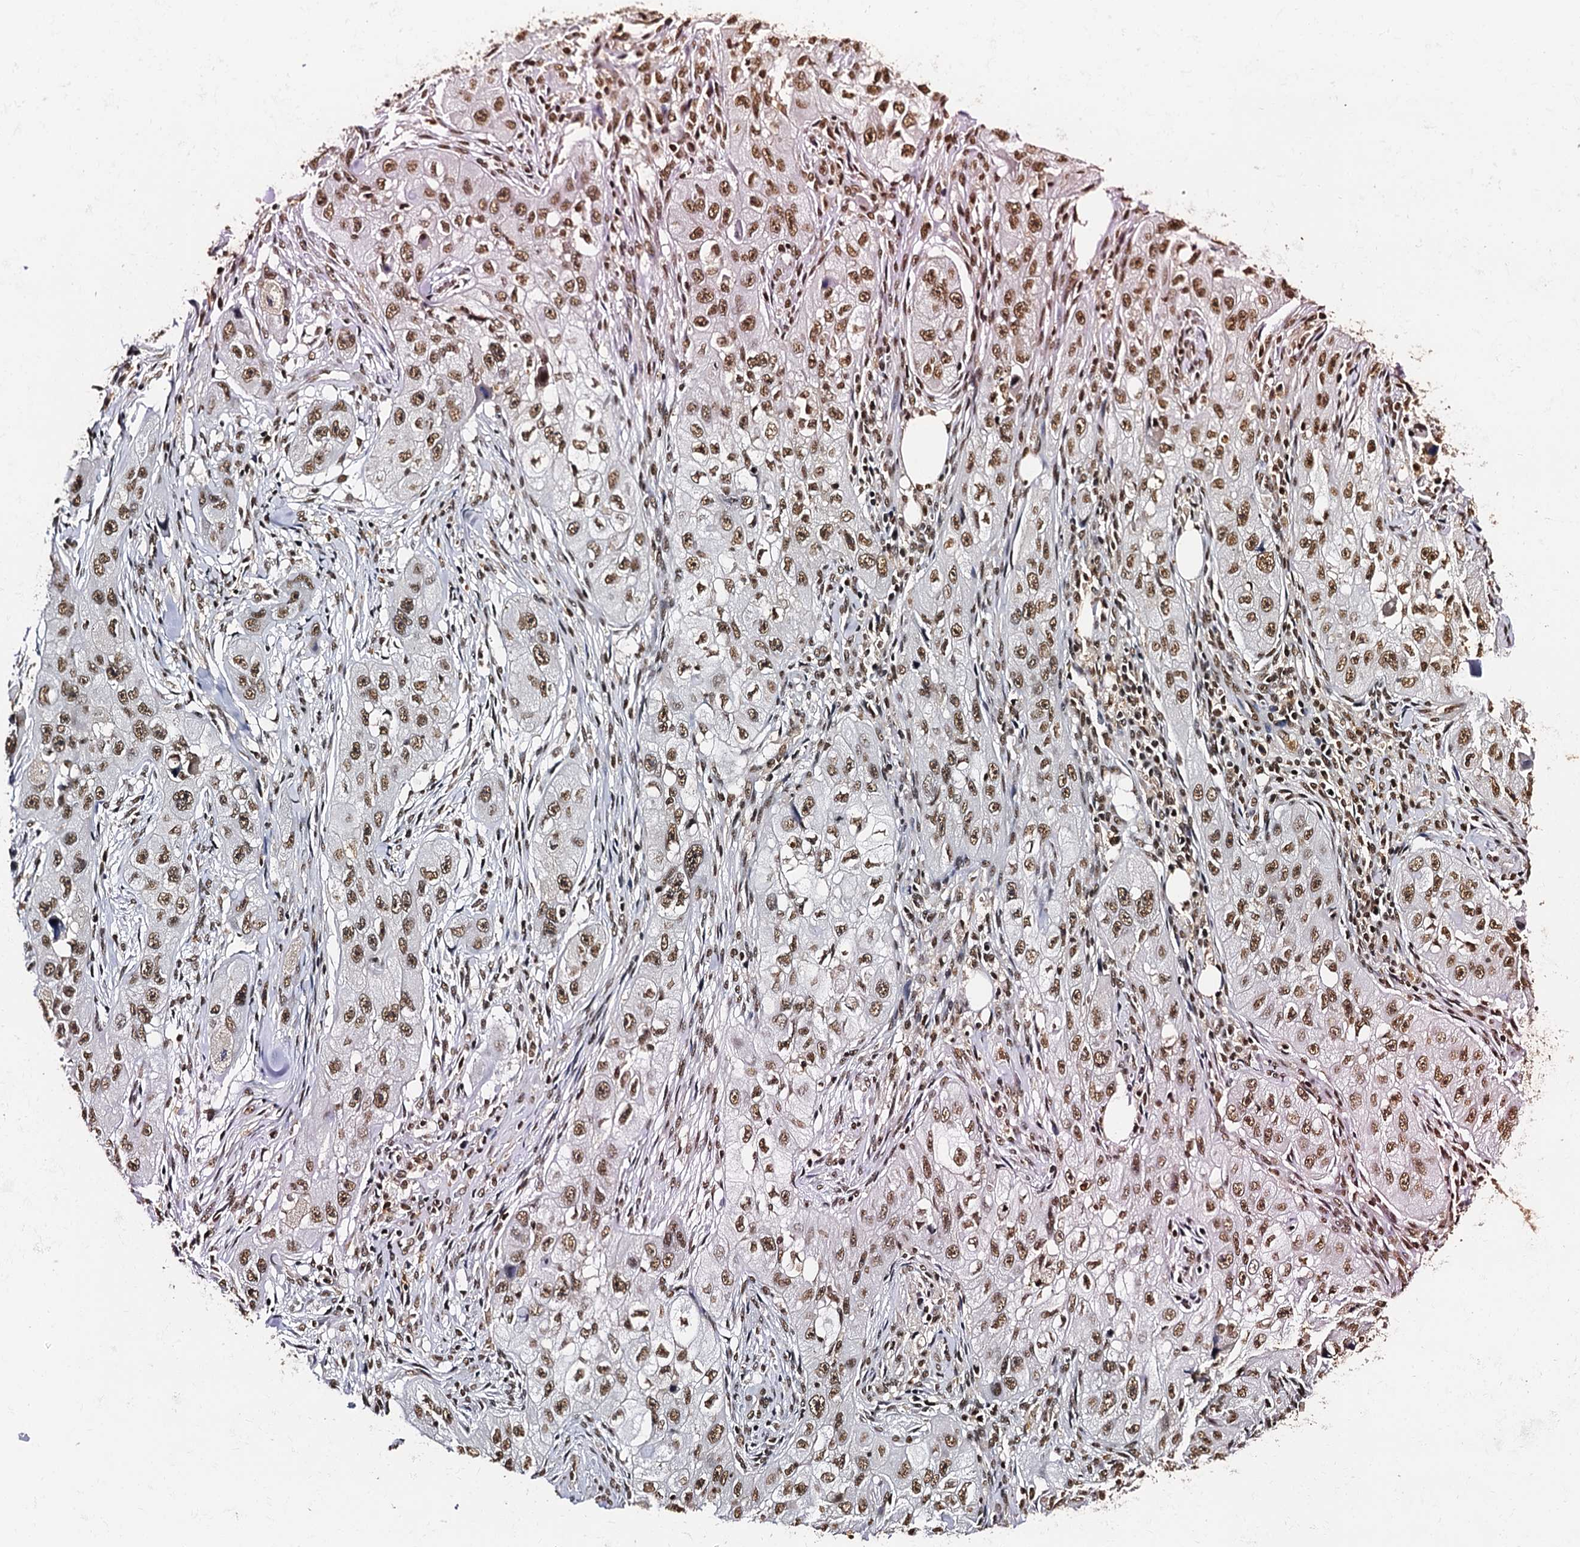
{"staining": {"intensity": "moderate", "quantity": ">75%", "location": "nuclear"}, "tissue": "skin cancer", "cell_type": "Tumor cells", "image_type": "cancer", "snomed": [{"axis": "morphology", "description": "Squamous cell carcinoma, NOS"}, {"axis": "topography", "description": "Skin"}, {"axis": "topography", "description": "Subcutis"}], "caption": "DAB immunohistochemical staining of human skin cancer (squamous cell carcinoma) demonstrates moderate nuclear protein positivity in approximately >75% of tumor cells. (IHC, brightfield microscopy, high magnification).", "gene": "SNRPD2", "patient": {"sex": "male", "age": 73}}